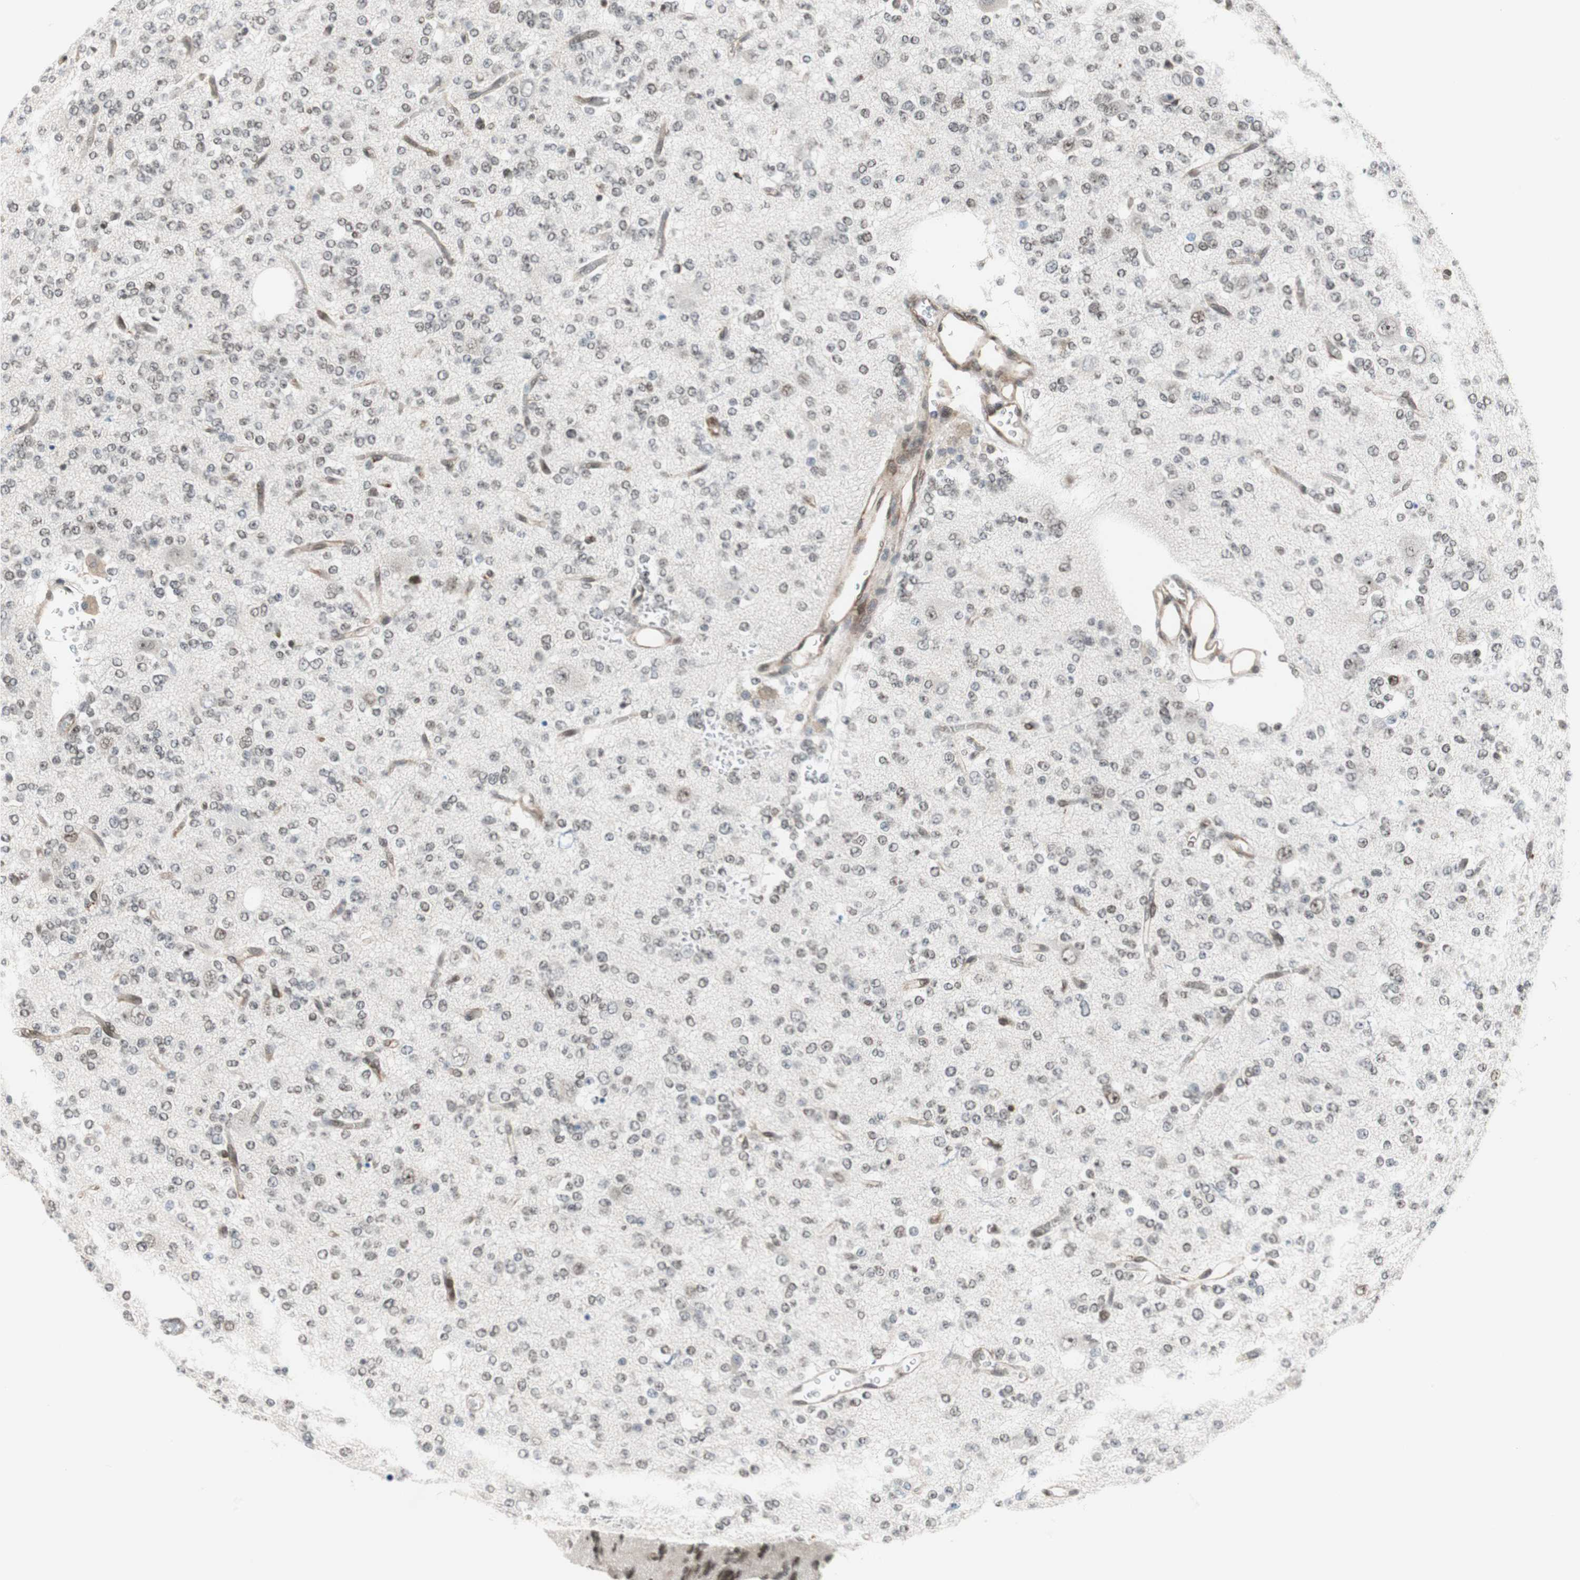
{"staining": {"intensity": "negative", "quantity": "none", "location": "none"}, "tissue": "glioma", "cell_type": "Tumor cells", "image_type": "cancer", "snomed": [{"axis": "morphology", "description": "Glioma, malignant, Low grade"}, {"axis": "topography", "description": "Brain"}], "caption": "Human low-grade glioma (malignant) stained for a protein using immunohistochemistry exhibits no expression in tumor cells.", "gene": "ZNF512B", "patient": {"sex": "male", "age": 38}}